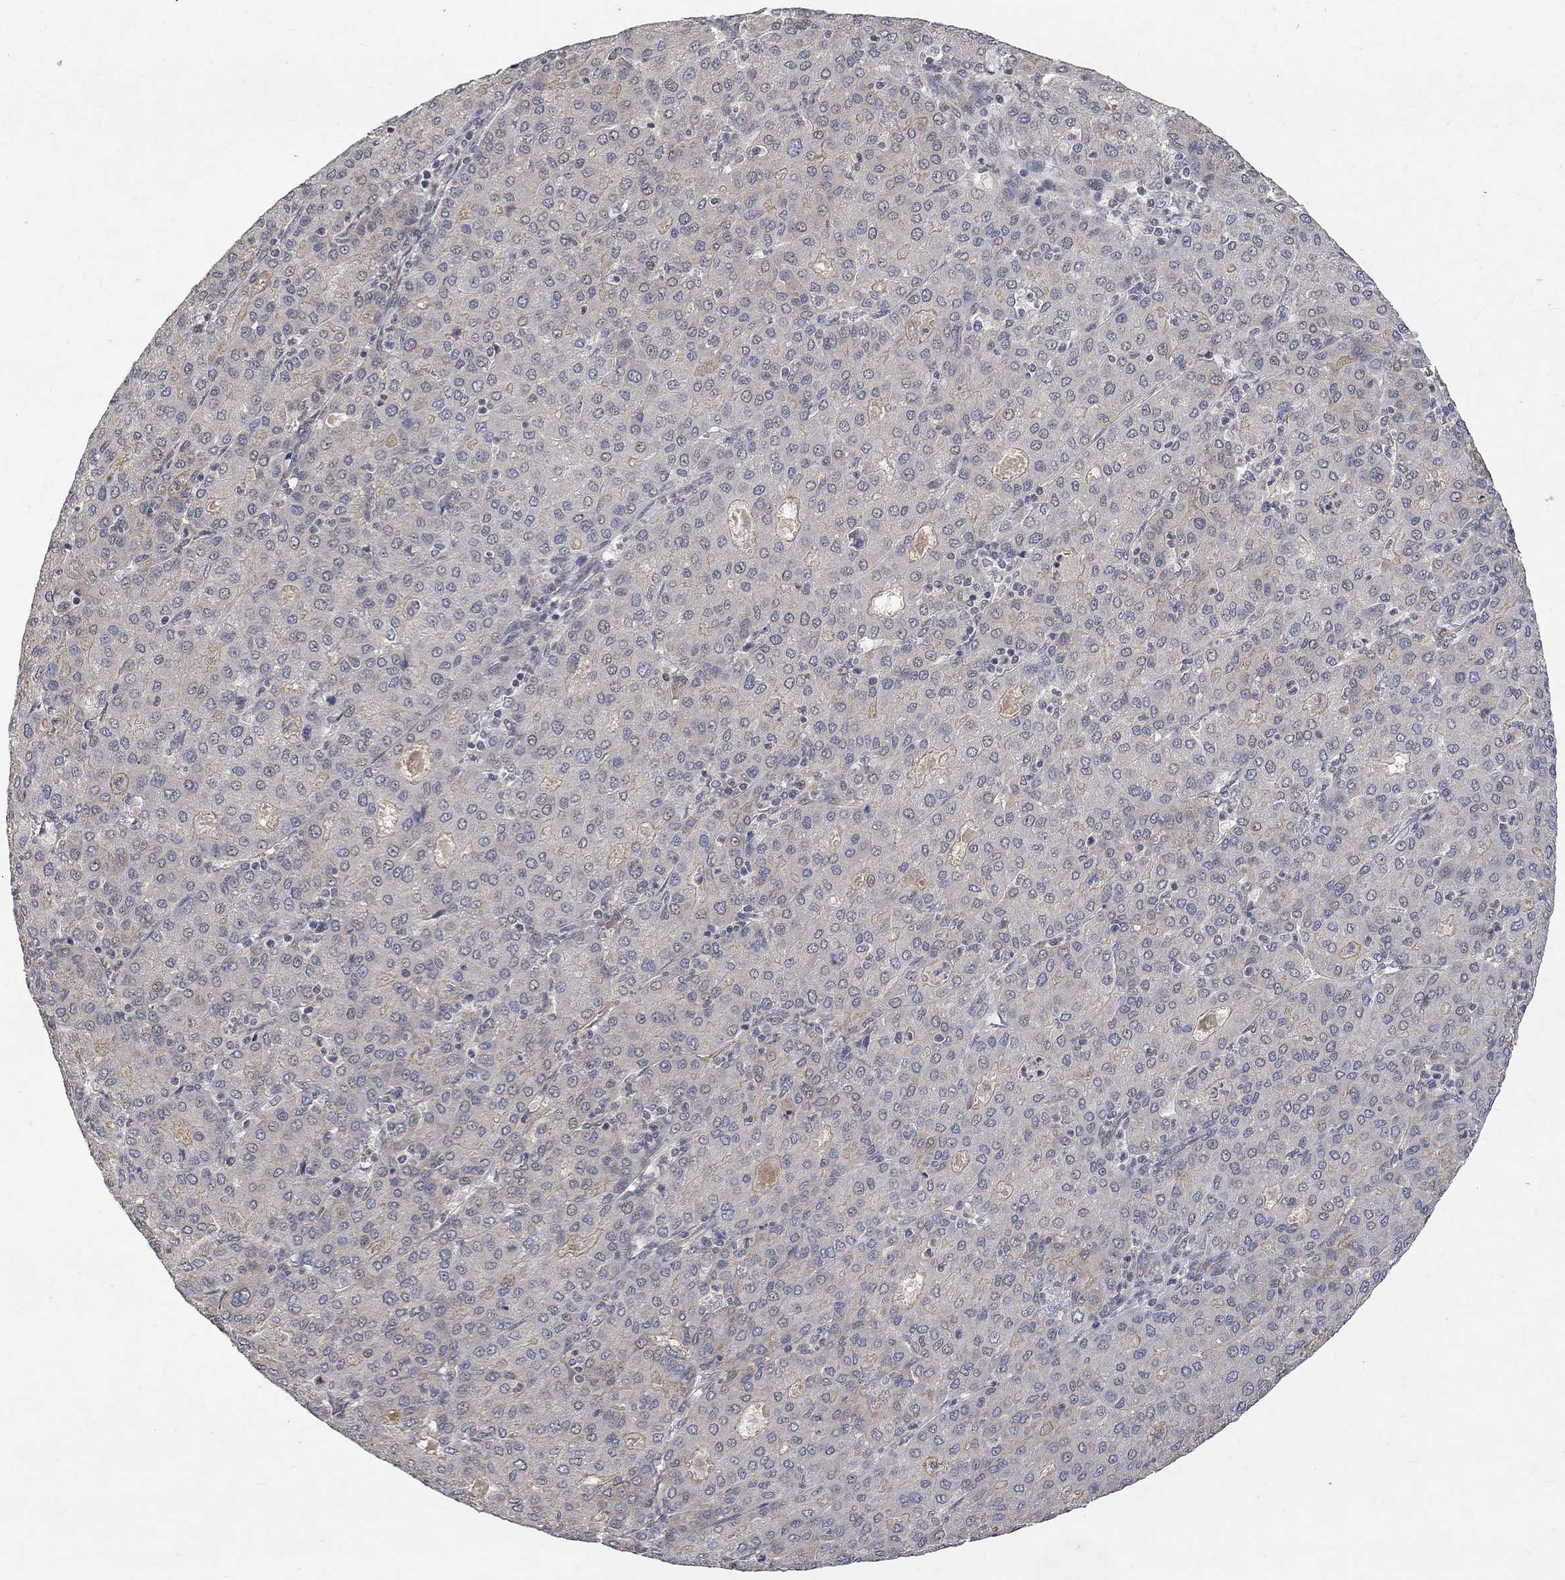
{"staining": {"intensity": "negative", "quantity": "none", "location": "none"}, "tissue": "liver cancer", "cell_type": "Tumor cells", "image_type": "cancer", "snomed": [{"axis": "morphology", "description": "Carcinoma, Hepatocellular, NOS"}, {"axis": "topography", "description": "Liver"}], "caption": "The micrograph displays no staining of tumor cells in liver hepatocellular carcinoma.", "gene": "GRIN2D", "patient": {"sex": "male", "age": 65}}